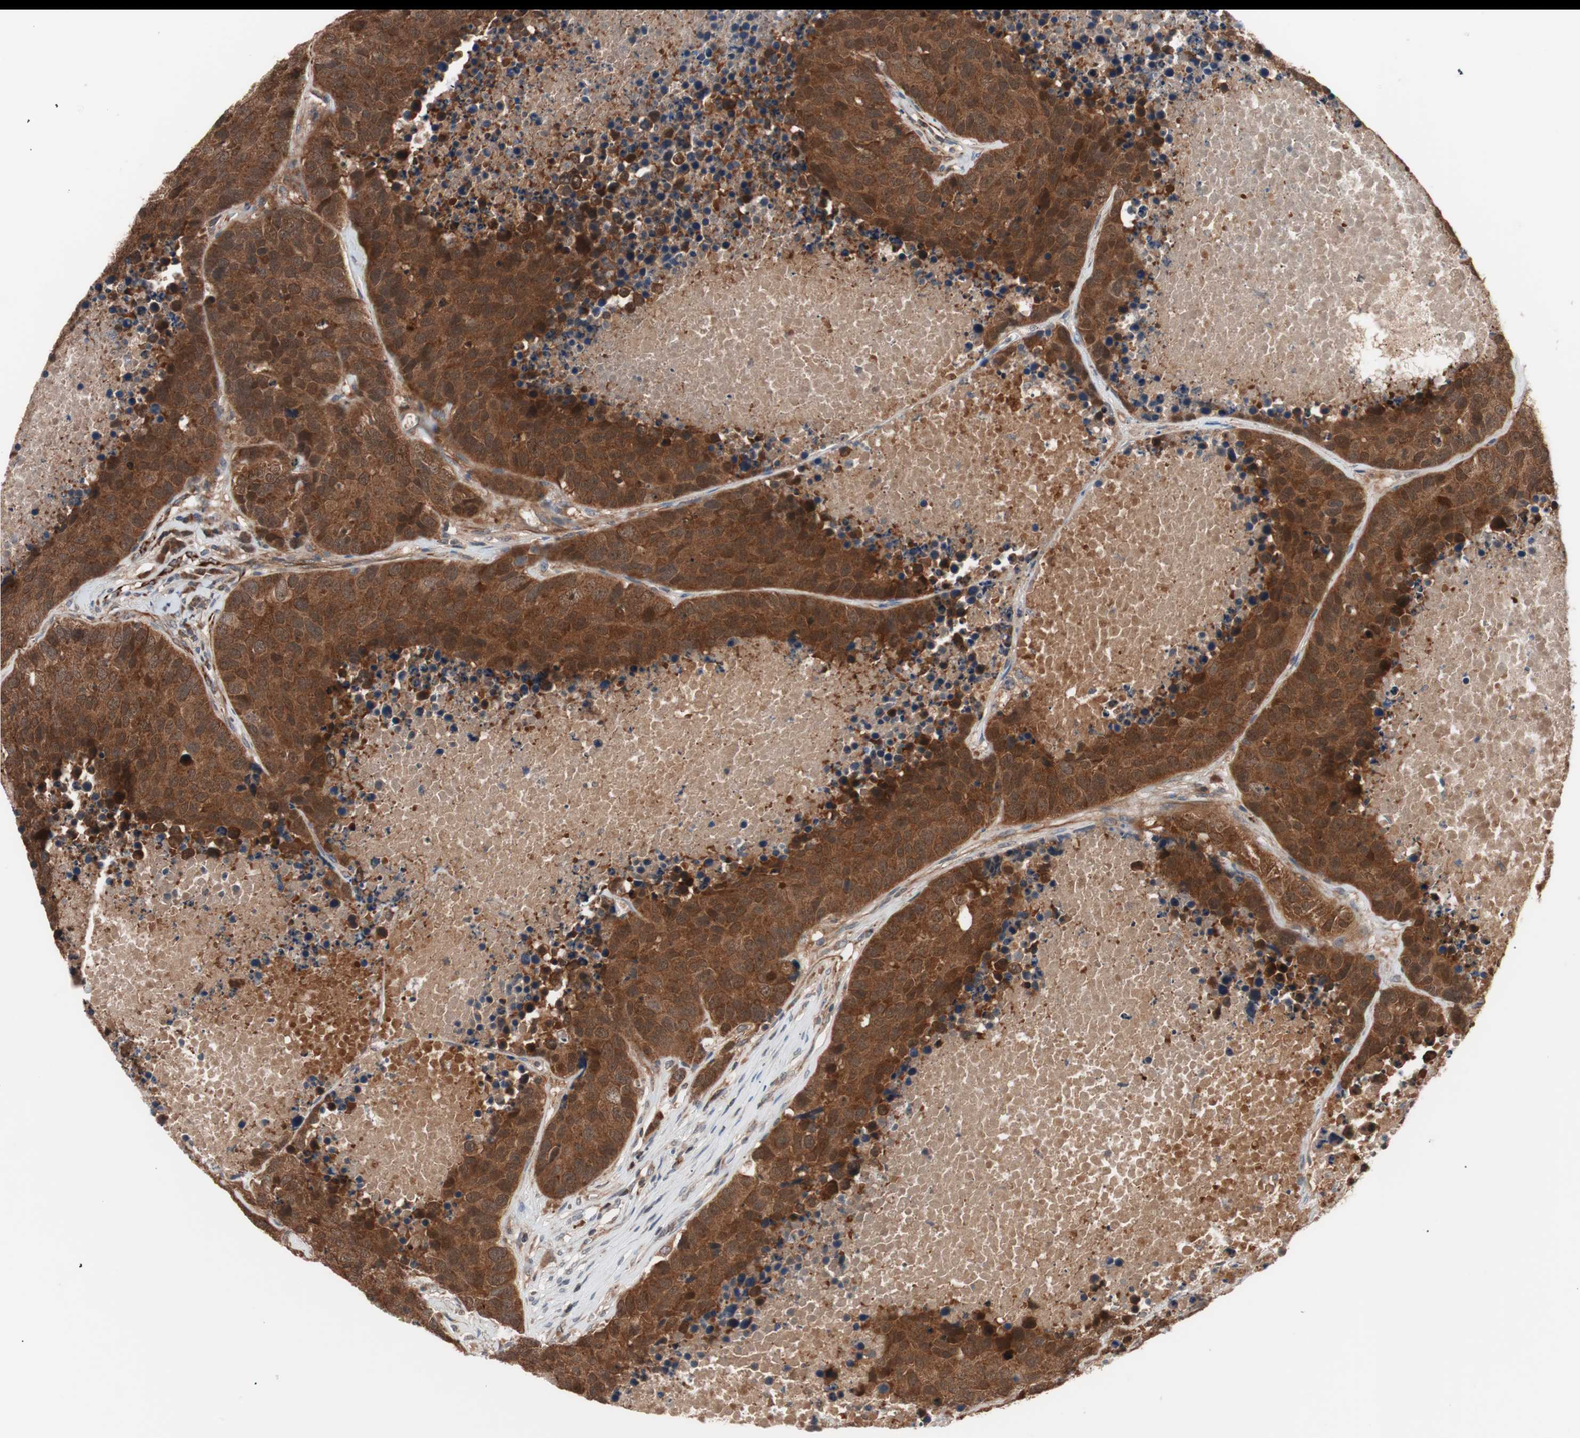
{"staining": {"intensity": "strong", "quantity": ">75%", "location": "cytoplasmic/membranous,nuclear"}, "tissue": "carcinoid", "cell_type": "Tumor cells", "image_type": "cancer", "snomed": [{"axis": "morphology", "description": "Carcinoid, malignant, NOS"}, {"axis": "topography", "description": "Lung"}], "caption": "About >75% of tumor cells in human carcinoid exhibit strong cytoplasmic/membranous and nuclear protein positivity as visualized by brown immunohistochemical staining.", "gene": "HMBS", "patient": {"sex": "male", "age": 60}}